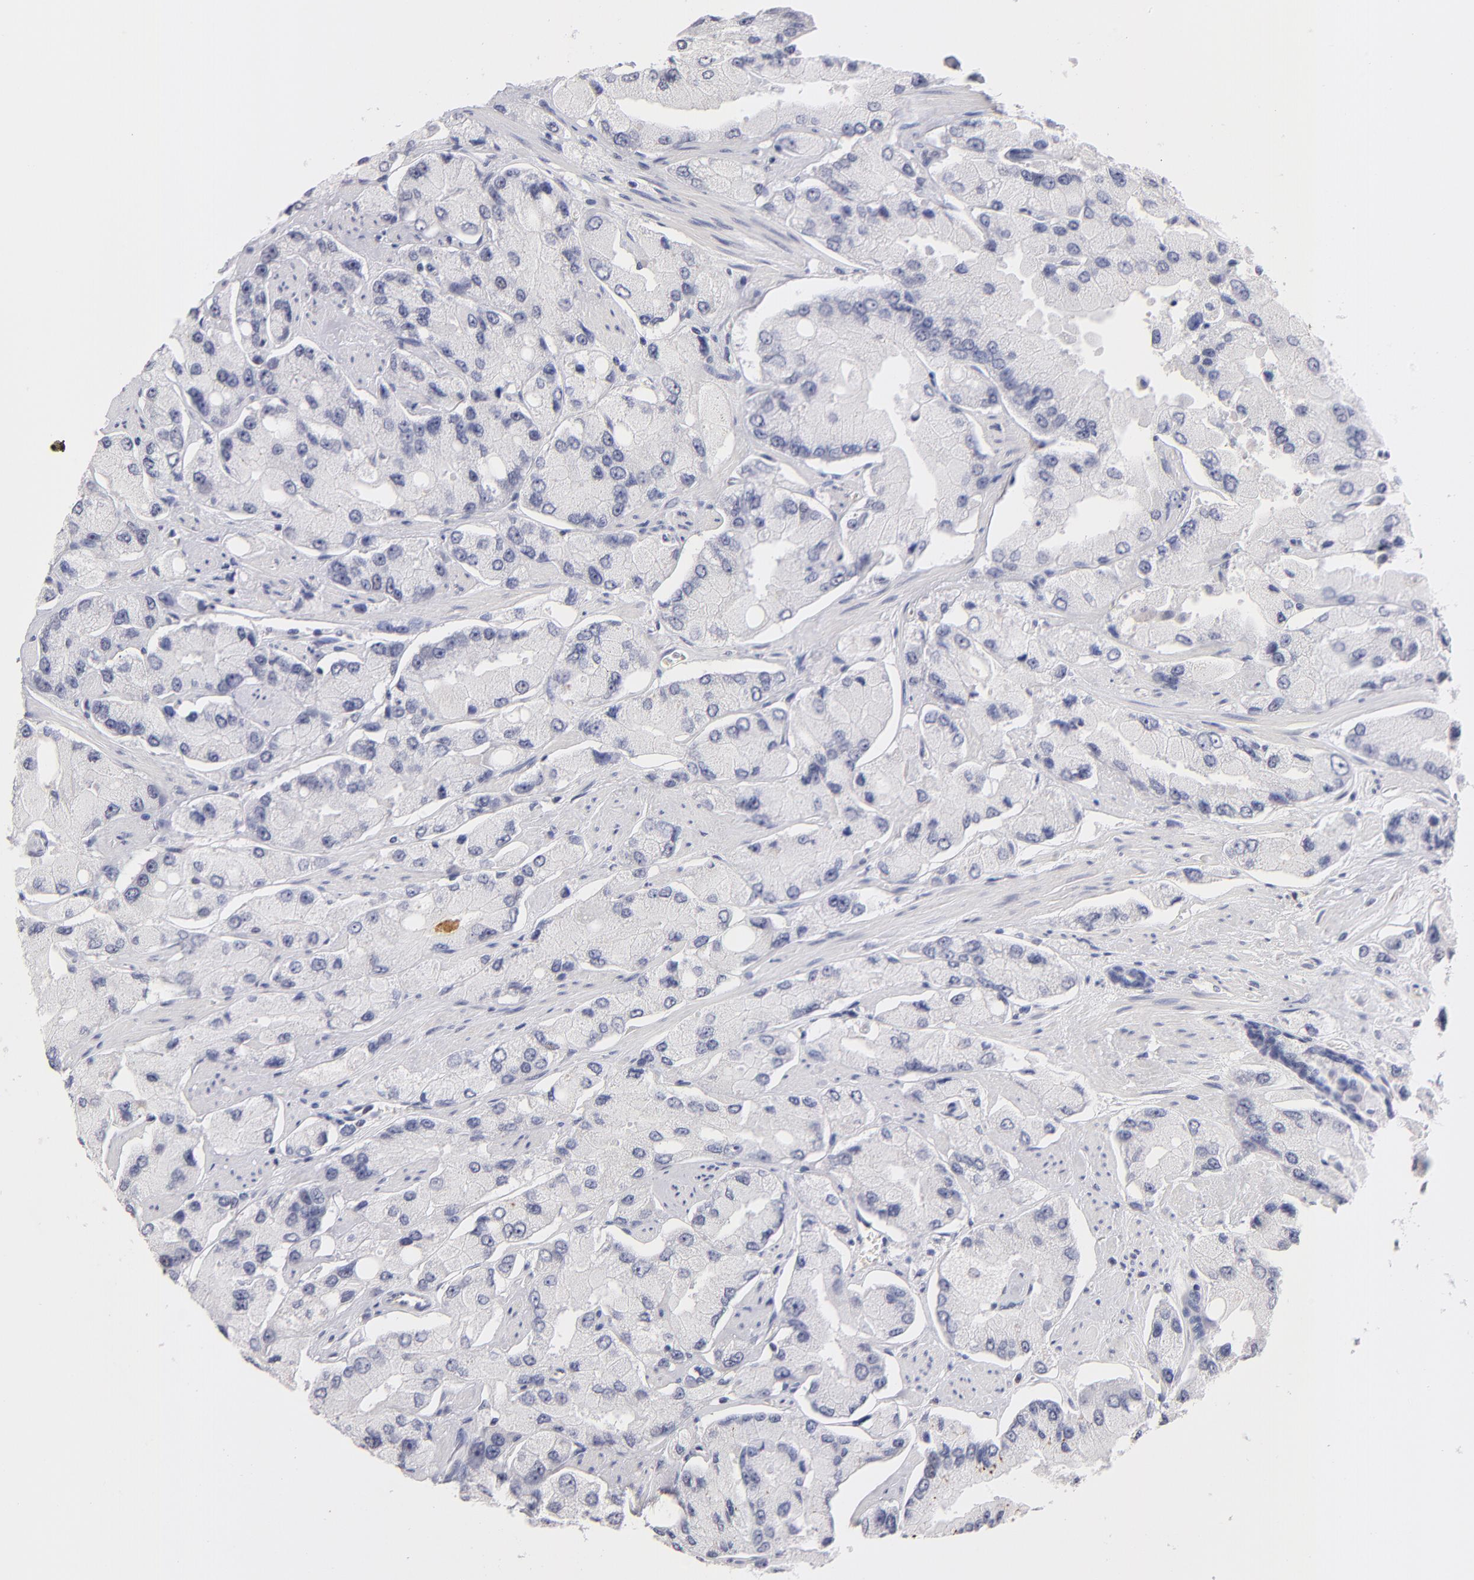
{"staining": {"intensity": "negative", "quantity": "none", "location": "none"}, "tissue": "prostate cancer", "cell_type": "Tumor cells", "image_type": "cancer", "snomed": [{"axis": "morphology", "description": "Adenocarcinoma, High grade"}, {"axis": "topography", "description": "Prostate"}], "caption": "An IHC photomicrograph of prostate cancer is shown. There is no staining in tumor cells of prostate cancer.", "gene": "TEX11", "patient": {"sex": "male", "age": 58}}